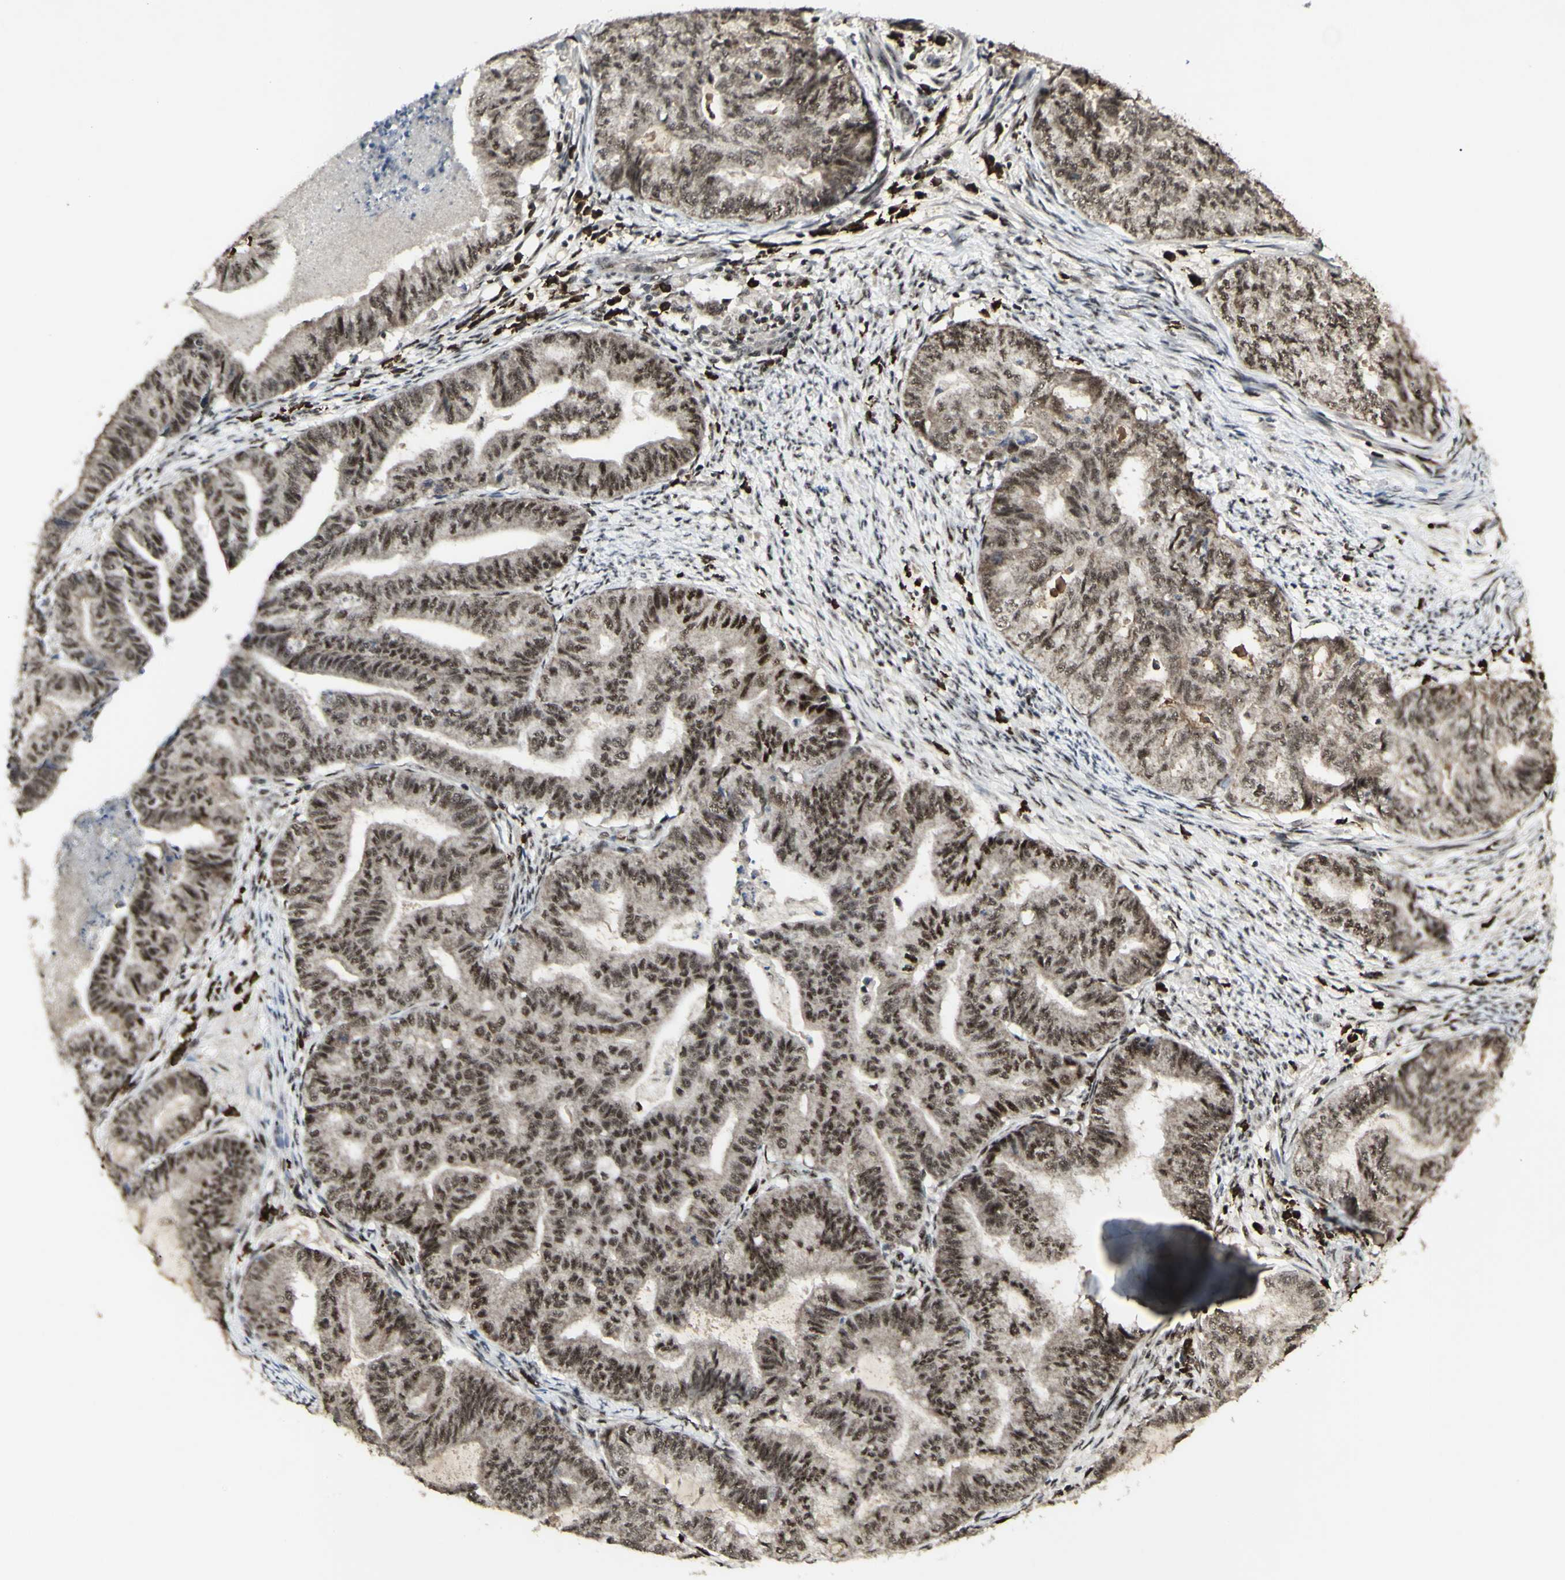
{"staining": {"intensity": "moderate", "quantity": ">75%", "location": "nuclear"}, "tissue": "endometrial cancer", "cell_type": "Tumor cells", "image_type": "cancer", "snomed": [{"axis": "morphology", "description": "Adenocarcinoma, NOS"}, {"axis": "topography", "description": "Endometrium"}], "caption": "Endometrial cancer stained for a protein (brown) demonstrates moderate nuclear positive staining in approximately >75% of tumor cells.", "gene": "CCNT1", "patient": {"sex": "female", "age": 79}}